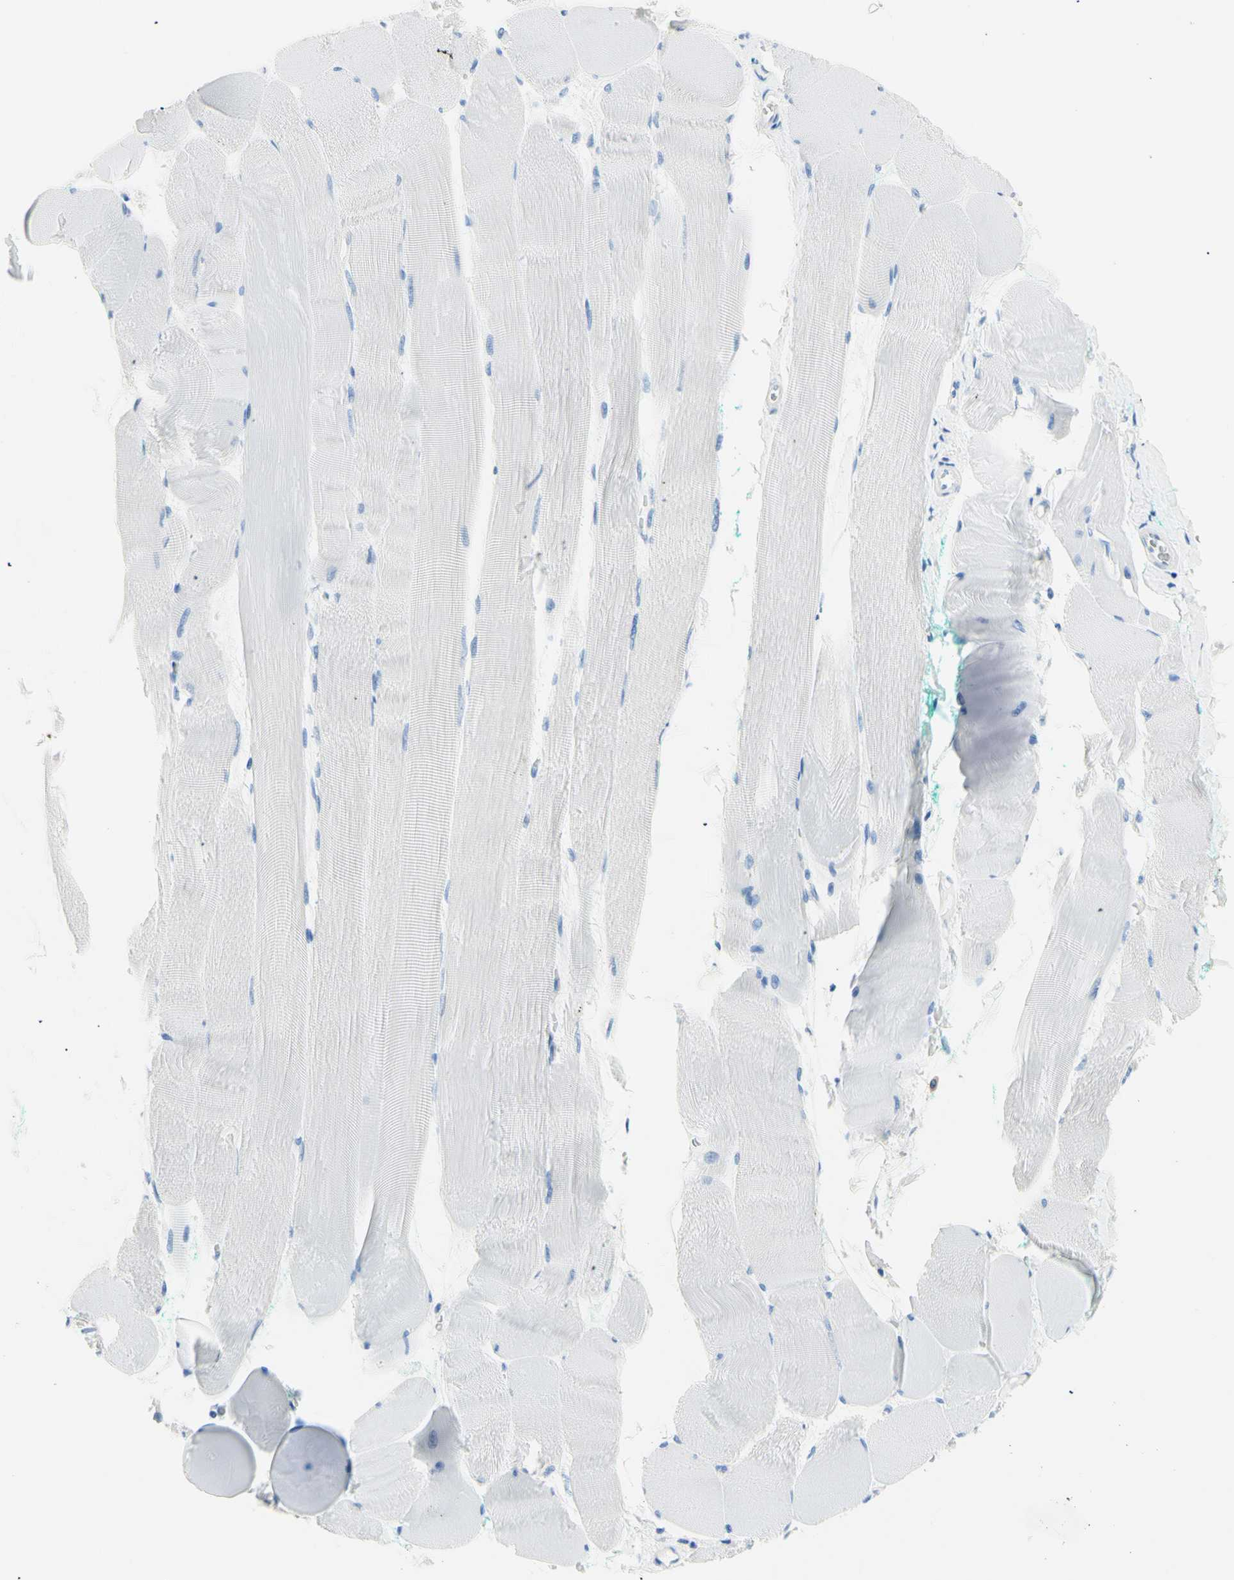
{"staining": {"intensity": "negative", "quantity": "none", "location": "none"}, "tissue": "skeletal muscle", "cell_type": "Myocytes", "image_type": "normal", "snomed": [{"axis": "morphology", "description": "Normal tissue, NOS"}, {"axis": "morphology", "description": "Squamous cell carcinoma, NOS"}, {"axis": "topography", "description": "Skeletal muscle"}], "caption": "Immunohistochemistry (IHC) of normal skeletal muscle displays no positivity in myocytes.", "gene": "HPCA", "patient": {"sex": "male", "age": 51}}